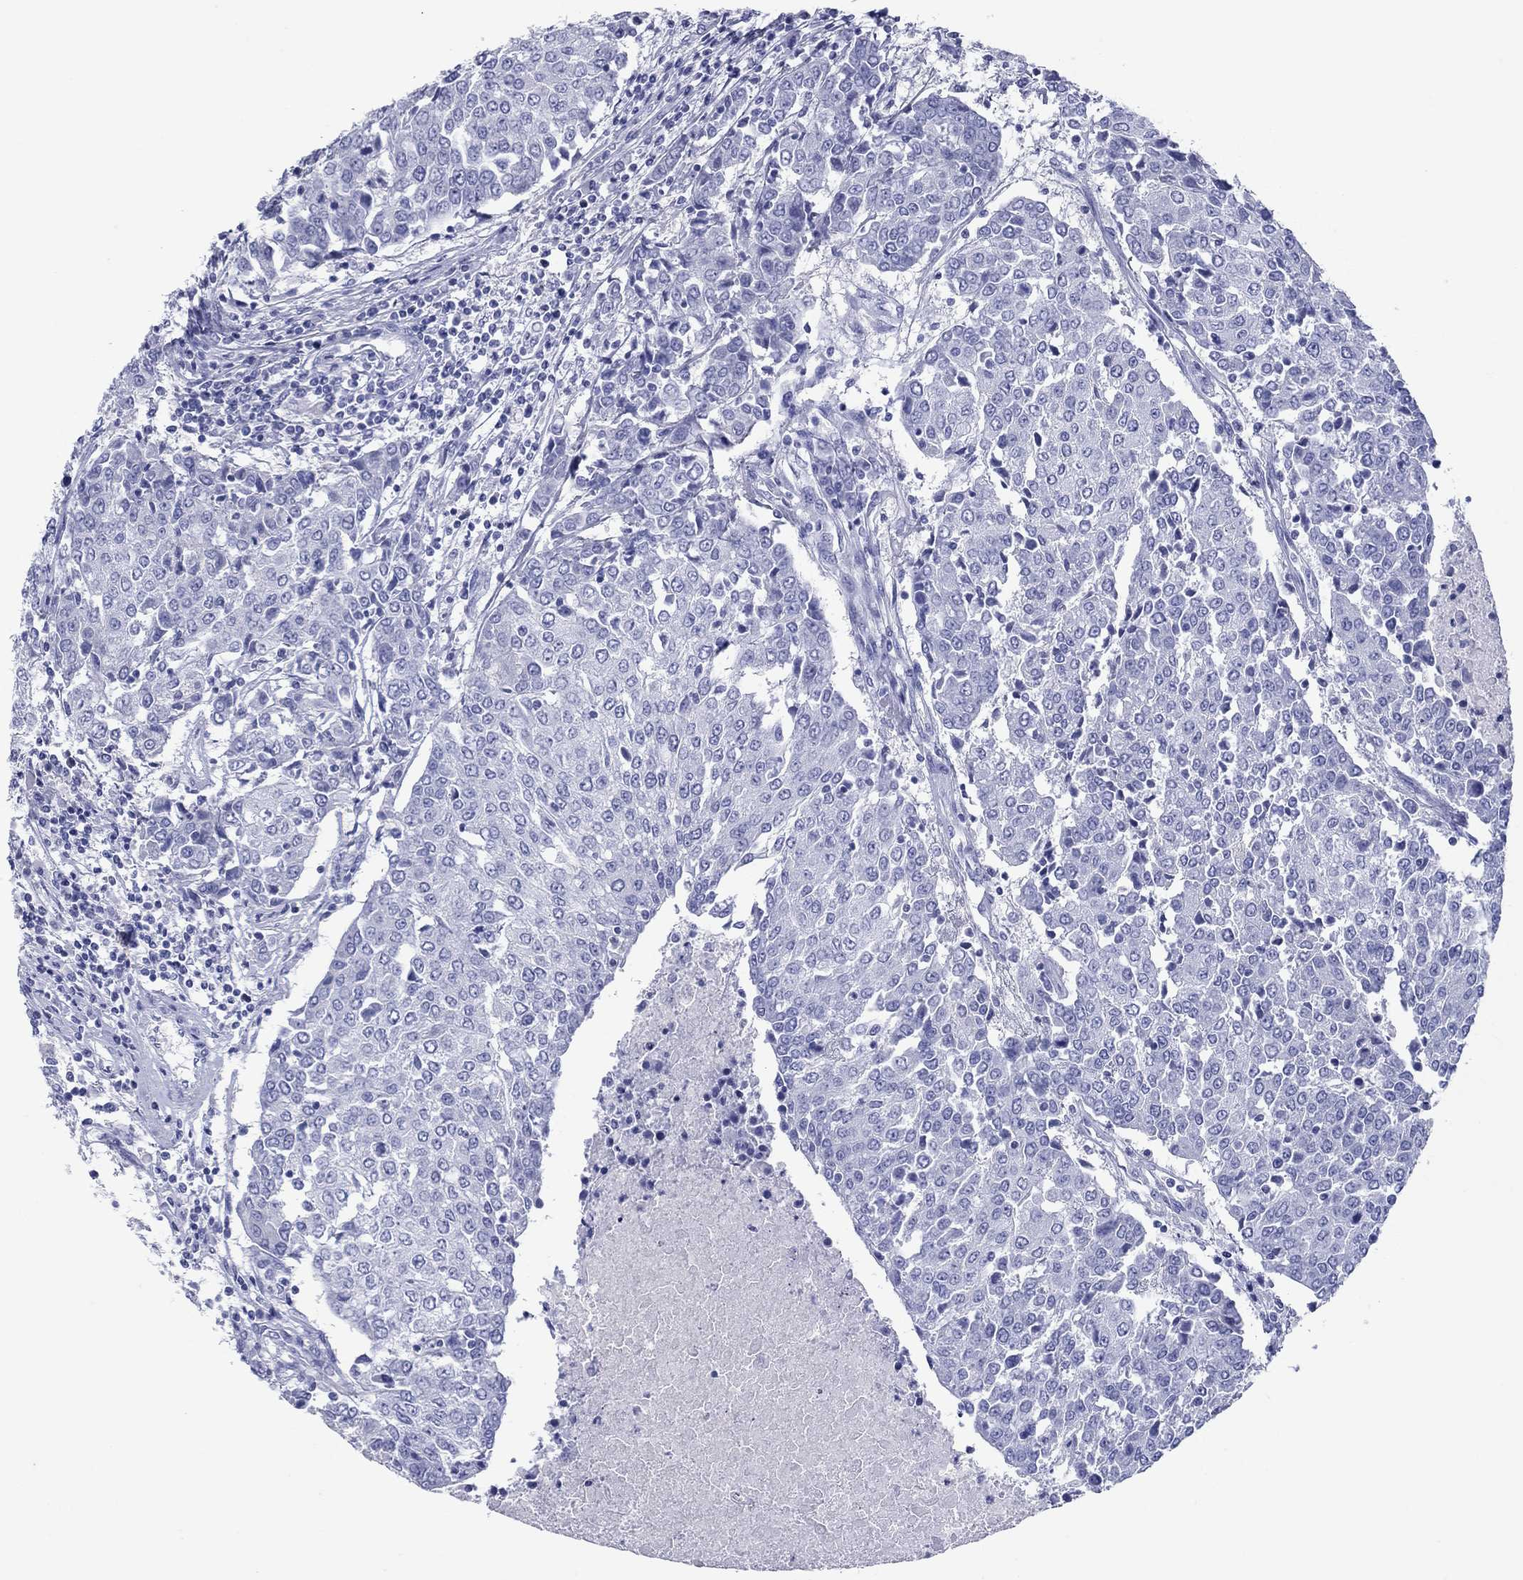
{"staining": {"intensity": "negative", "quantity": "none", "location": "none"}, "tissue": "urothelial cancer", "cell_type": "Tumor cells", "image_type": "cancer", "snomed": [{"axis": "morphology", "description": "Urothelial carcinoma, High grade"}, {"axis": "topography", "description": "Urinary bladder"}], "caption": "Immunohistochemistry image of urothelial carcinoma (high-grade) stained for a protein (brown), which shows no staining in tumor cells.", "gene": "ATP4A", "patient": {"sex": "female", "age": 85}}